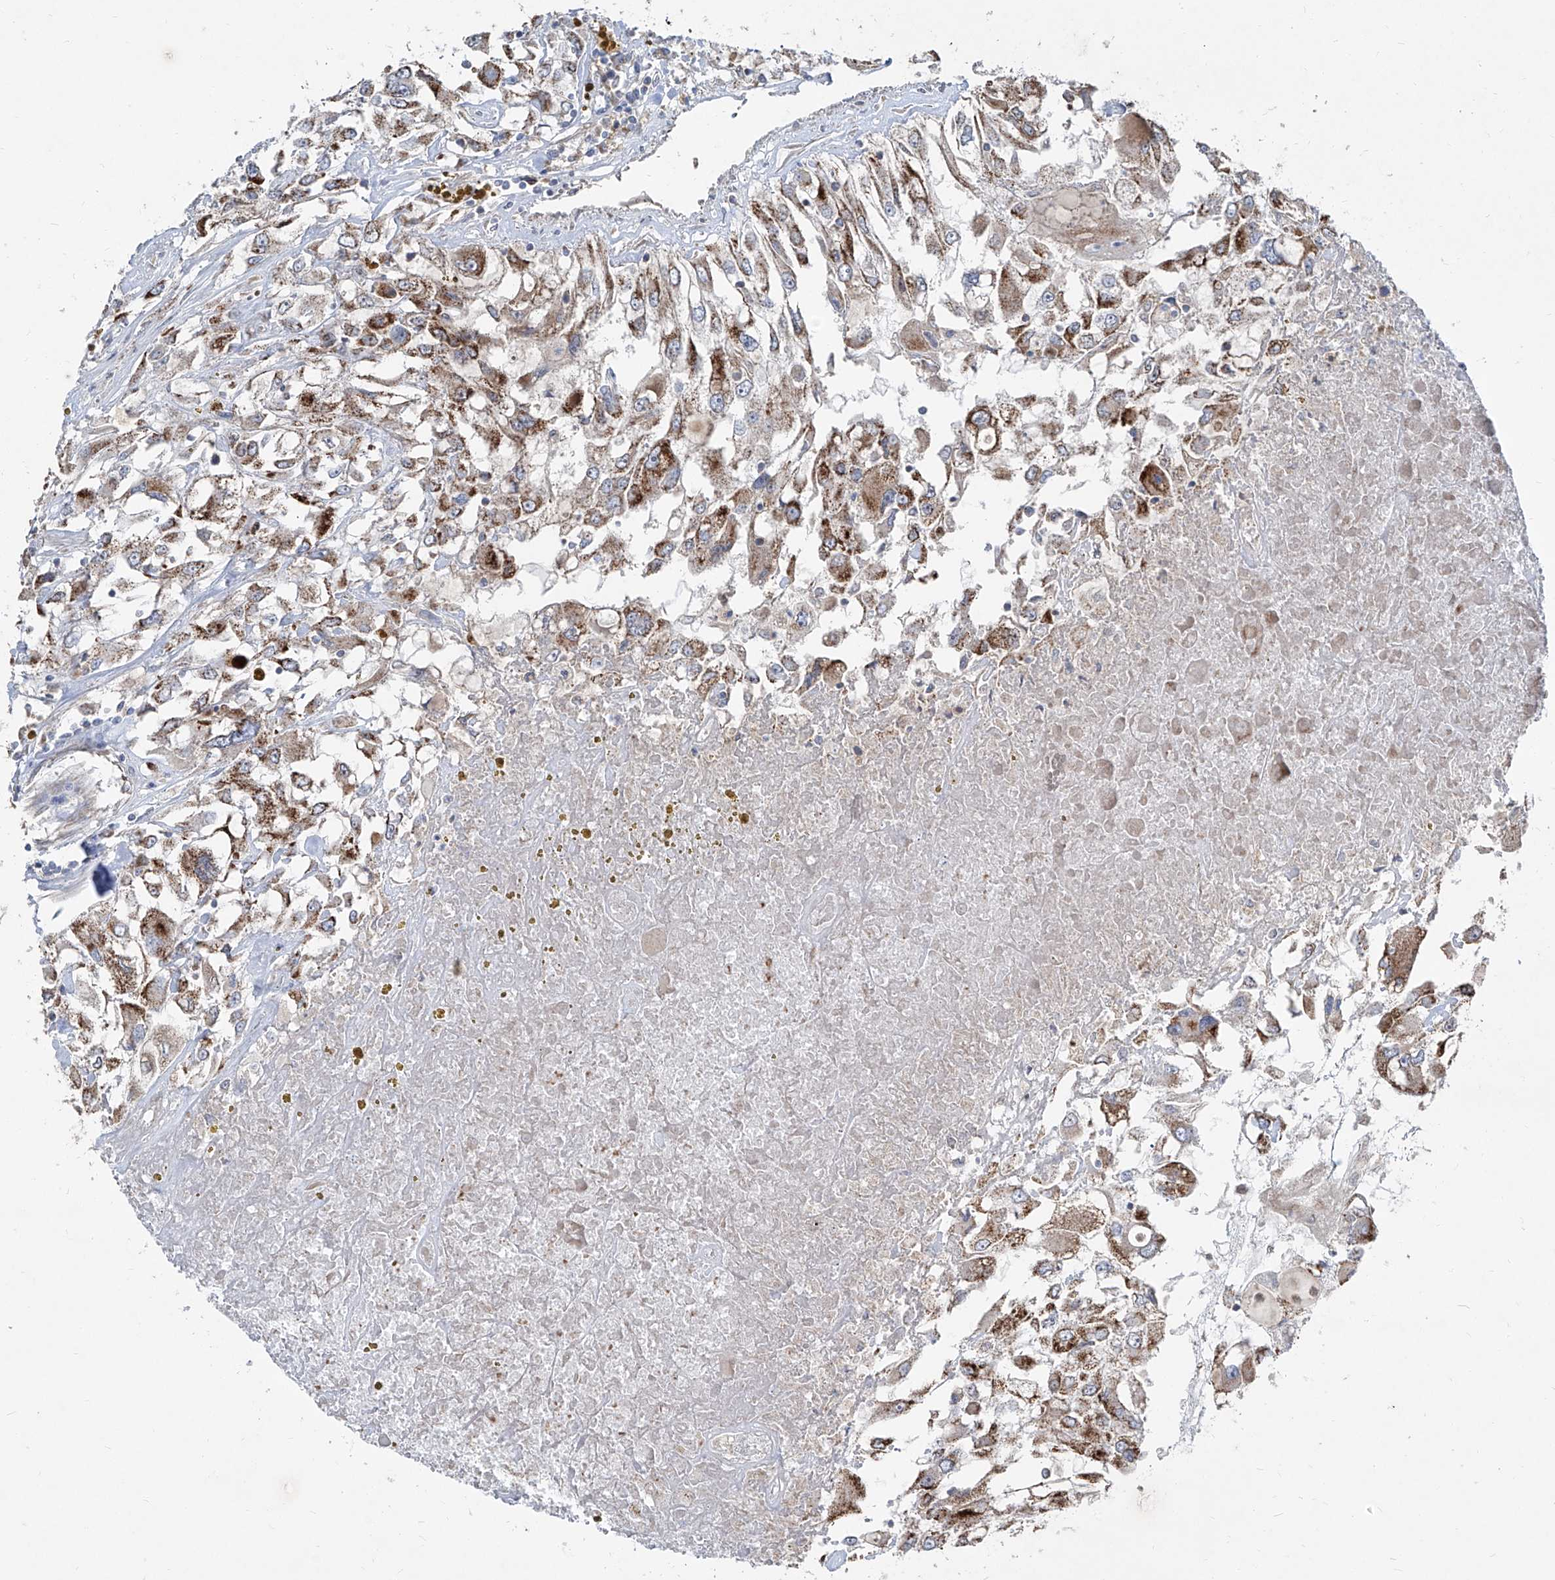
{"staining": {"intensity": "moderate", "quantity": ">75%", "location": "cytoplasmic/membranous"}, "tissue": "renal cancer", "cell_type": "Tumor cells", "image_type": "cancer", "snomed": [{"axis": "morphology", "description": "Adenocarcinoma, NOS"}, {"axis": "topography", "description": "Kidney"}], "caption": "Immunohistochemical staining of human adenocarcinoma (renal) exhibits medium levels of moderate cytoplasmic/membranous protein positivity in approximately >75% of tumor cells.", "gene": "ABCD3", "patient": {"sex": "female", "age": 52}}